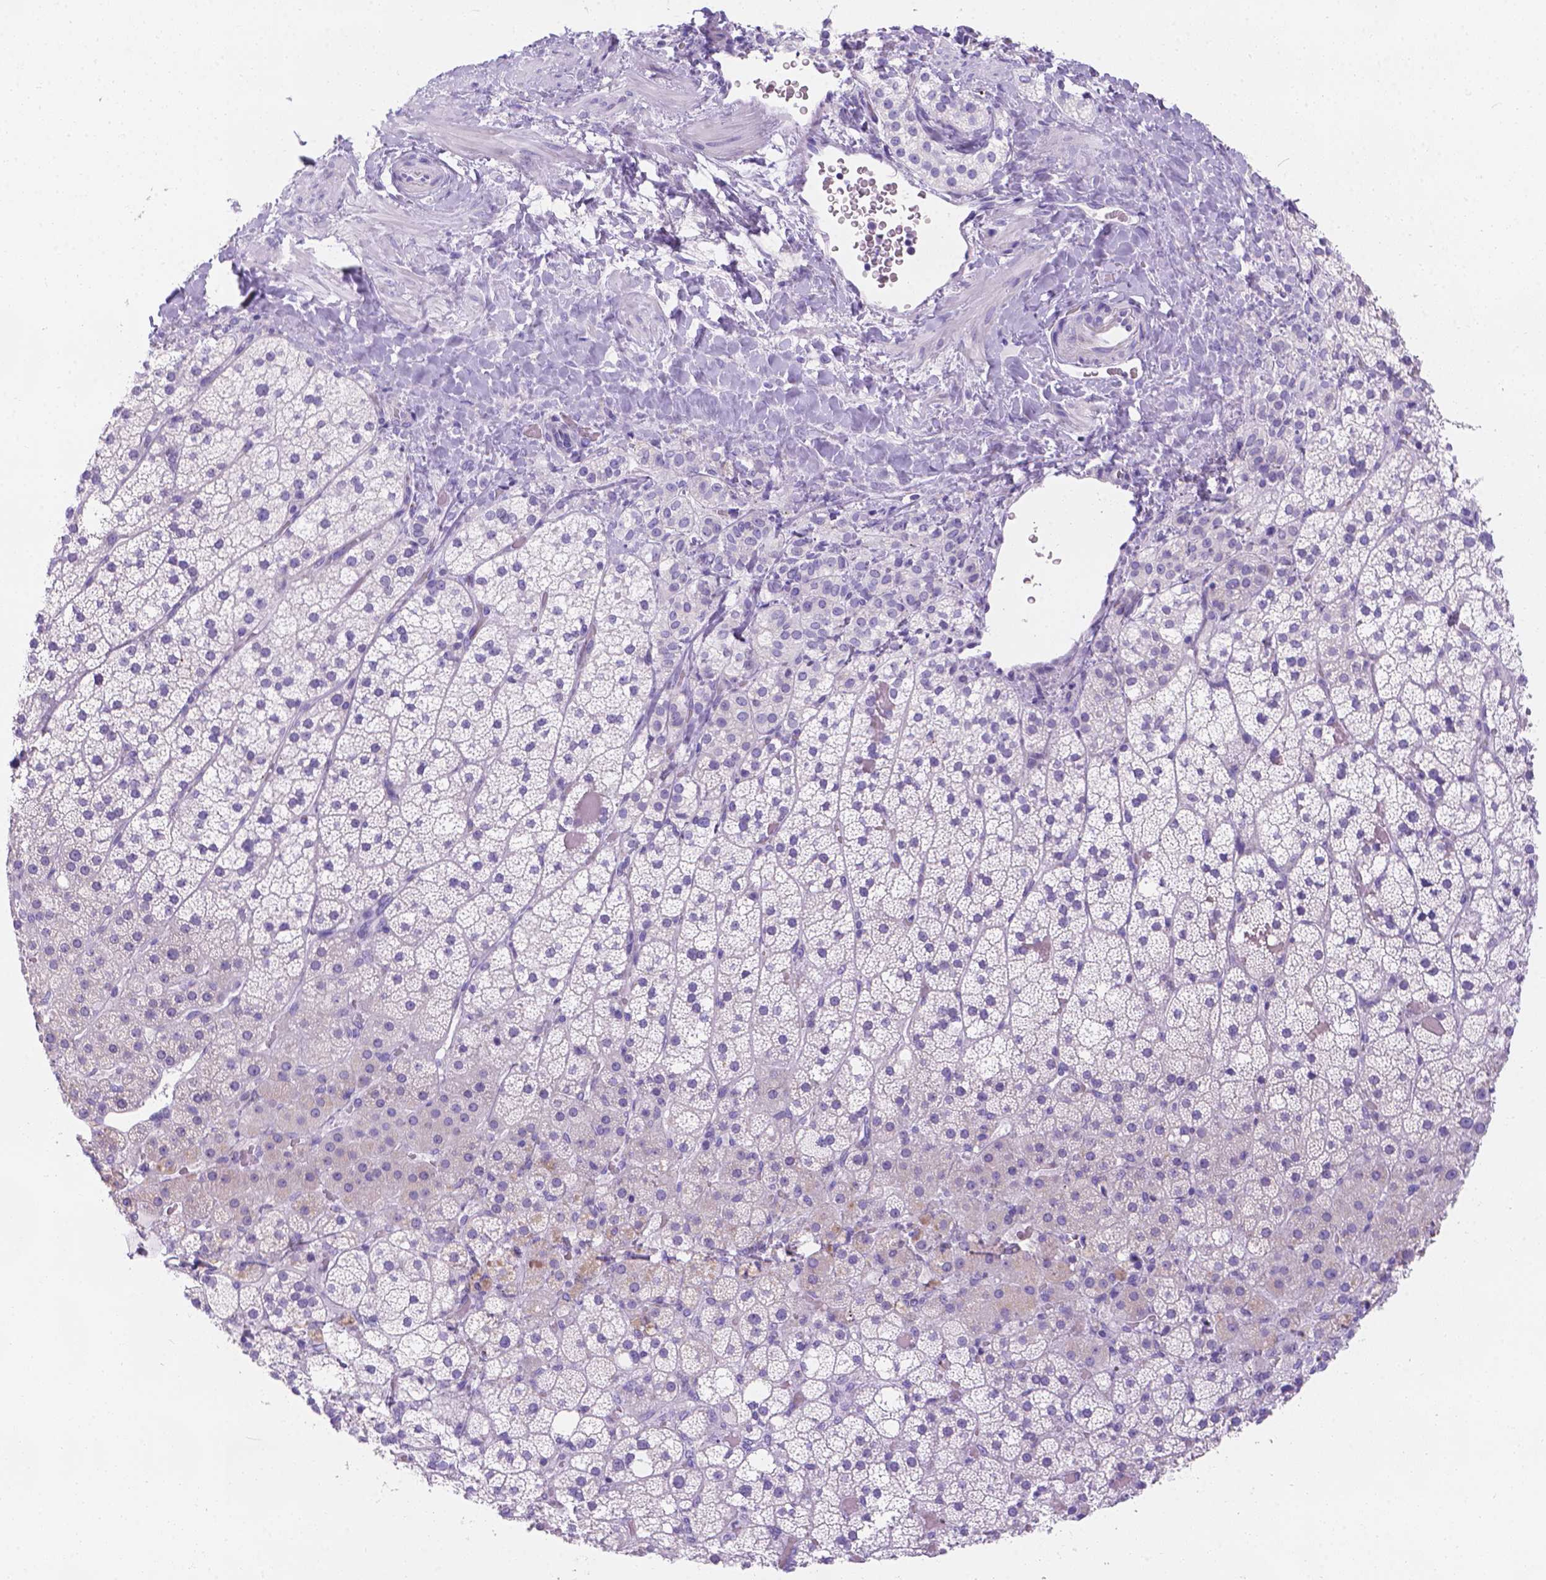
{"staining": {"intensity": "negative", "quantity": "none", "location": "none"}, "tissue": "adrenal gland", "cell_type": "Glandular cells", "image_type": "normal", "snomed": [{"axis": "morphology", "description": "Normal tissue, NOS"}, {"axis": "topography", "description": "Adrenal gland"}], "caption": "Immunohistochemistry histopathology image of normal adrenal gland: adrenal gland stained with DAB (3,3'-diaminobenzidine) exhibits no significant protein expression in glandular cells. (DAB (3,3'-diaminobenzidine) IHC, high magnification).", "gene": "MLN", "patient": {"sex": "male", "age": 53}}